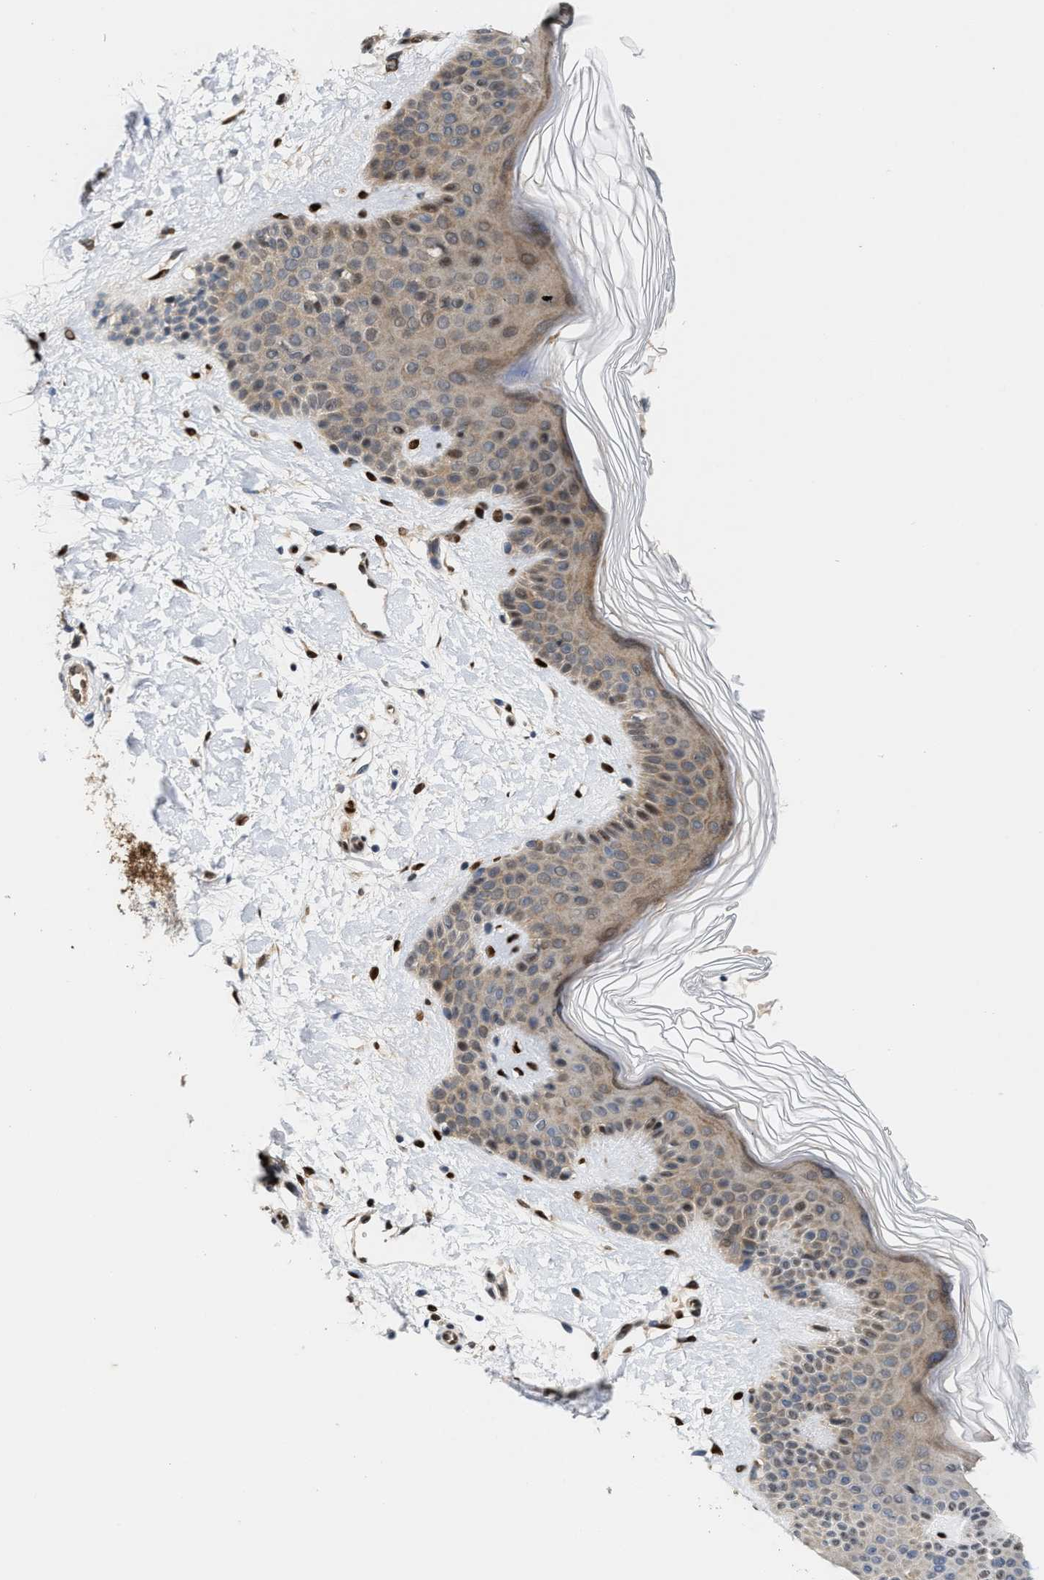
{"staining": {"intensity": "moderate", "quantity": ">75%", "location": "cytoplasmic/membranous,nuclear"}, "tissue": "skin", "cell_type": "Fibroblasts", "image_type": "normal", "snomed": [{"axis": "morphology", "description": "Normal tissue, NOS"}, {"axis": "morphology", "description": "Malignant melanoma, Metastatic site"}, {"axis": "topography", "description": "Skin"}], "caption": "DAB immunohistochemical staining of unremarkable skin displays moderate cytoplasmic/membranous,nuclear protein staining in about >75% of fibroblasts. The staining was performed using DAB (3,3'-diaminobenzidine) to visualize the protein expression in brown, while the nuclei were stained in blue with hematoxylin (Magnification: 20x).", "gene": "TCF4", "patient": {"sex": "male", "age": 41}}